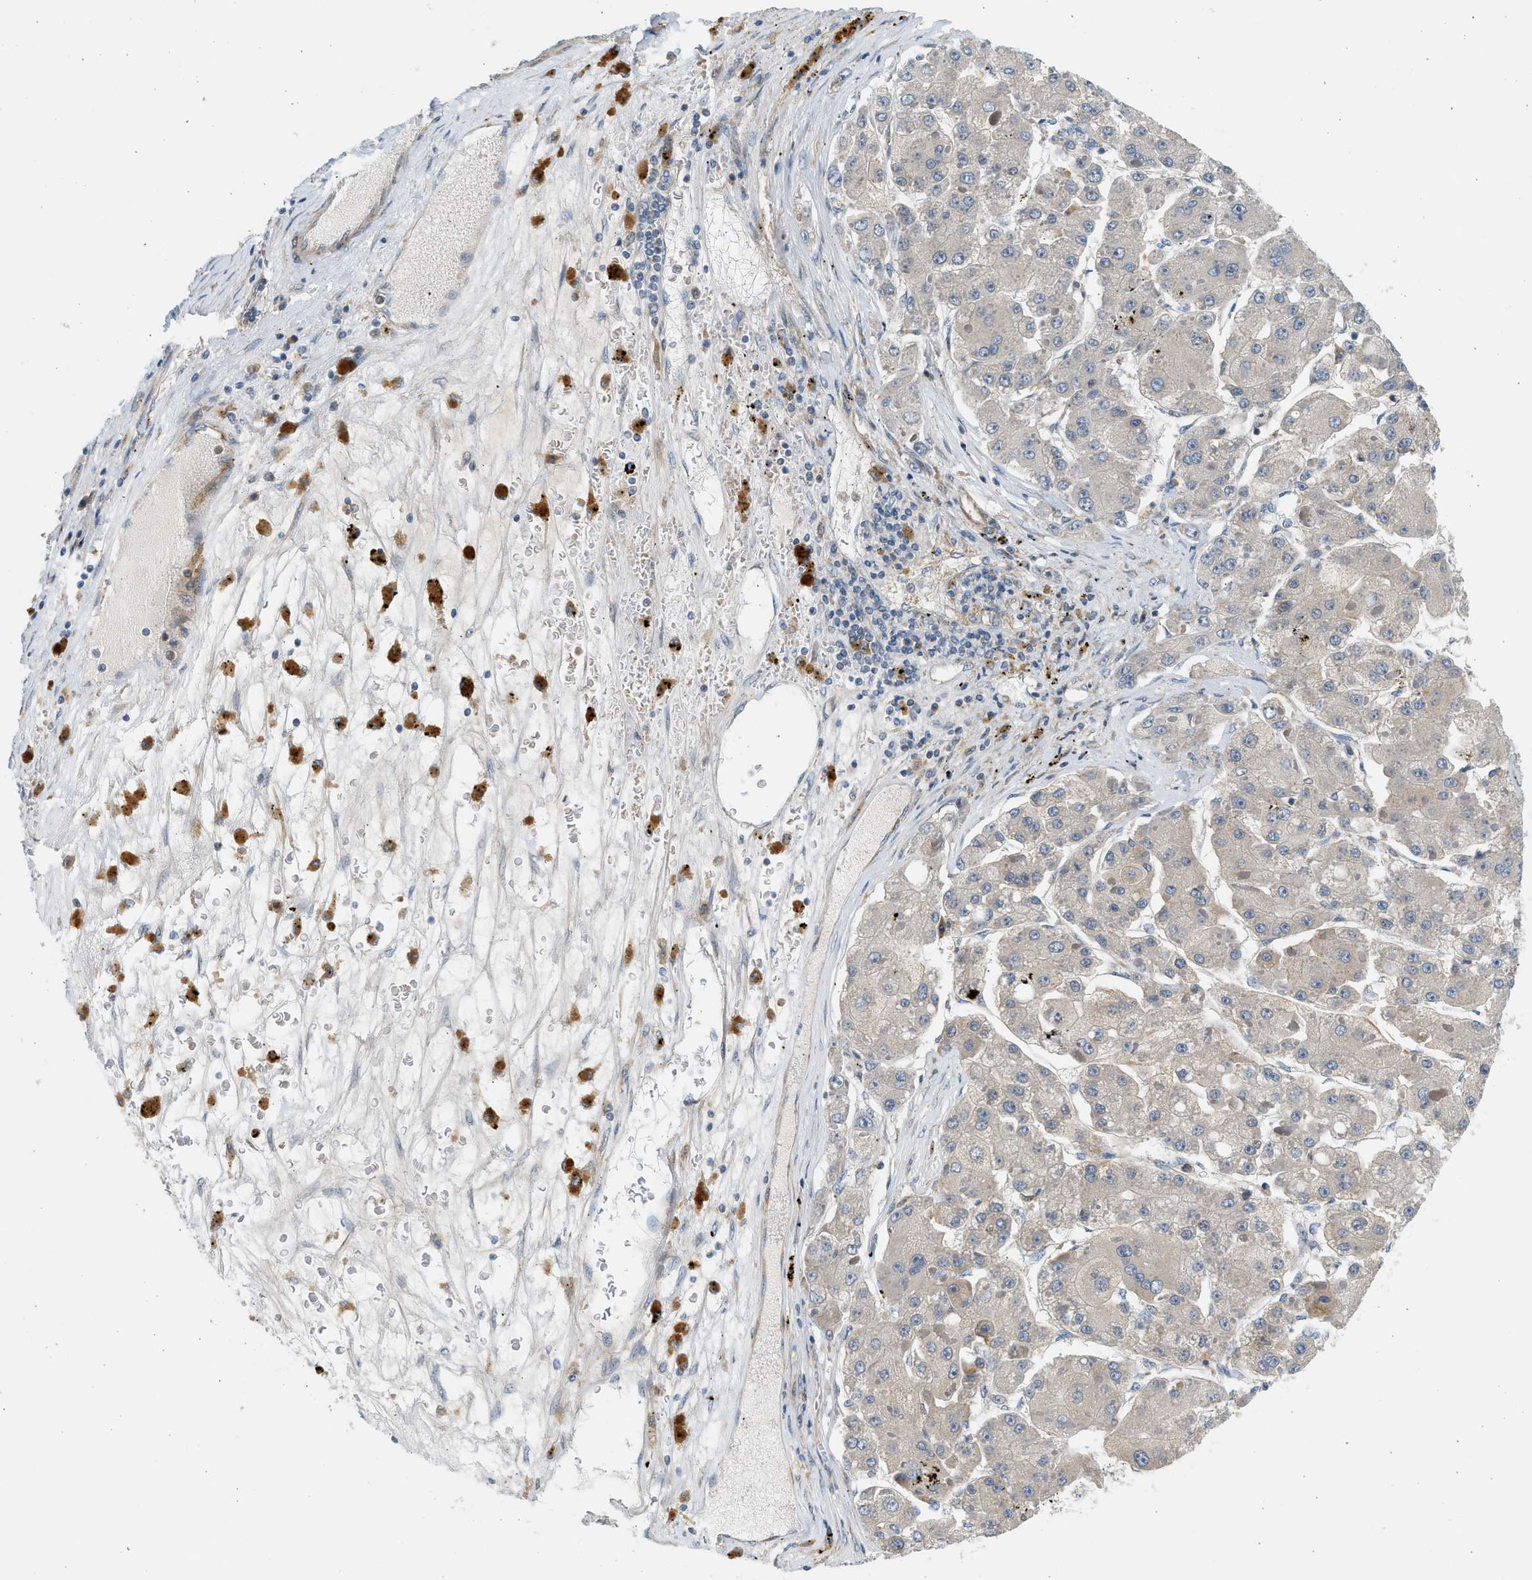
{"staining": {"intensity": "weak", "quantity": "25%-75%", "location": "cytoplasmic/membranous"}, "tissue": "liver cancer", "cell_type": "Tumor cells", "image_type": "cancer", "snomed": [{"axis": "morphology", "description": "Carcinoma, Hepatocellular, NOS"}, {"axis": "topography", "description": "Liver"}], "caption": "The histopathology image displays a brown stain indicating the presence of a protein in the cytoplasmic/membranous of tumor cells in liver cancer.", "gene": "KDELR2", "patient": {"sex": "female", "age": 73}}